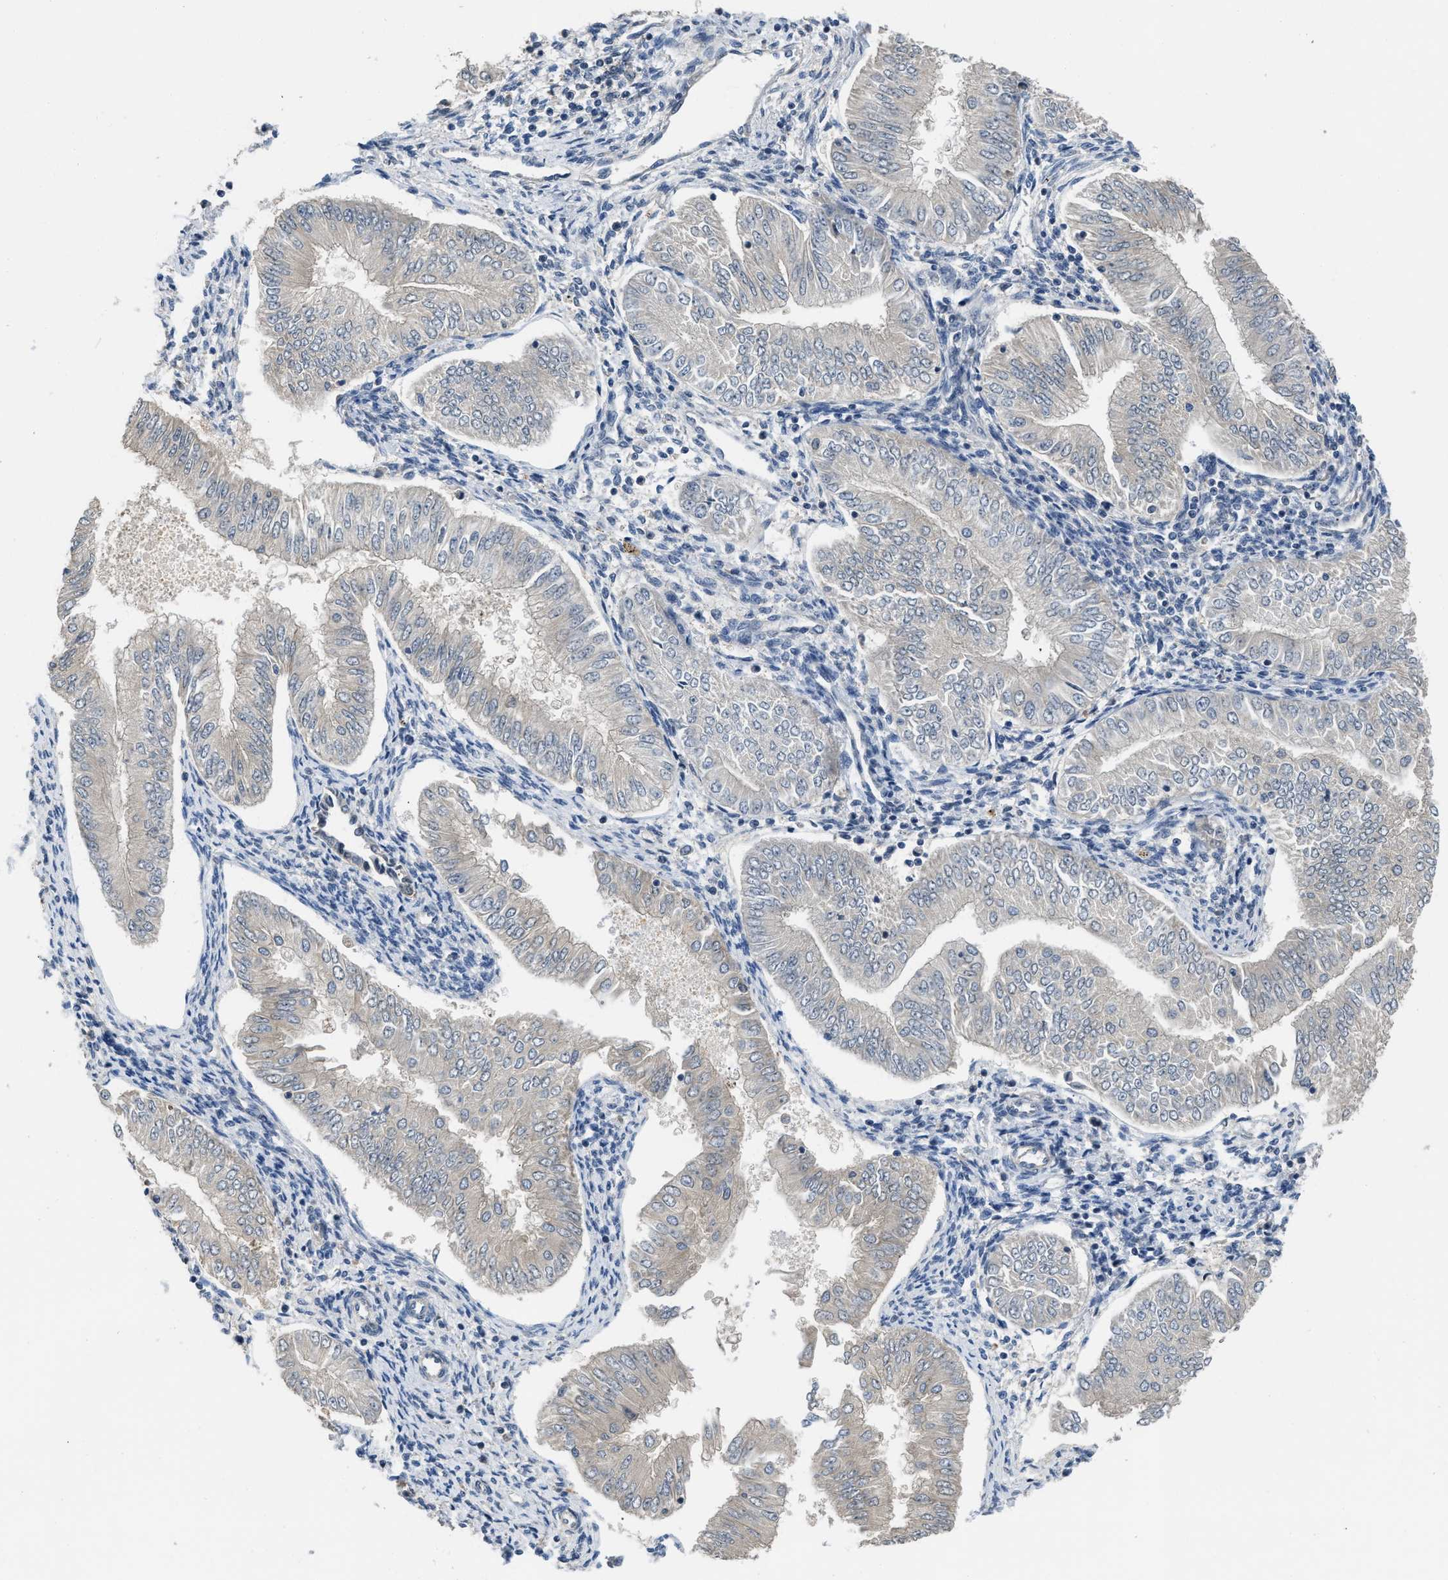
{"staining": {"intensity": "weak", "quantity": "<25%", "location": "cytoplasmic/membranous"}, "tissue": "endometrial cancer", "cell_type": "Tumor cells", "image_type": "cancer", "snomed": [{"axis": "morphology", "description": "Adenocarcinoma, NOS"}, {"axis": "topography", "description": "Endometrium"}], "caption": "Tumor cells are negative for protein expression in human endometrial adenocarcinoma.", "gene": "TES", "patient": {"sex": "female", "age": 53}}